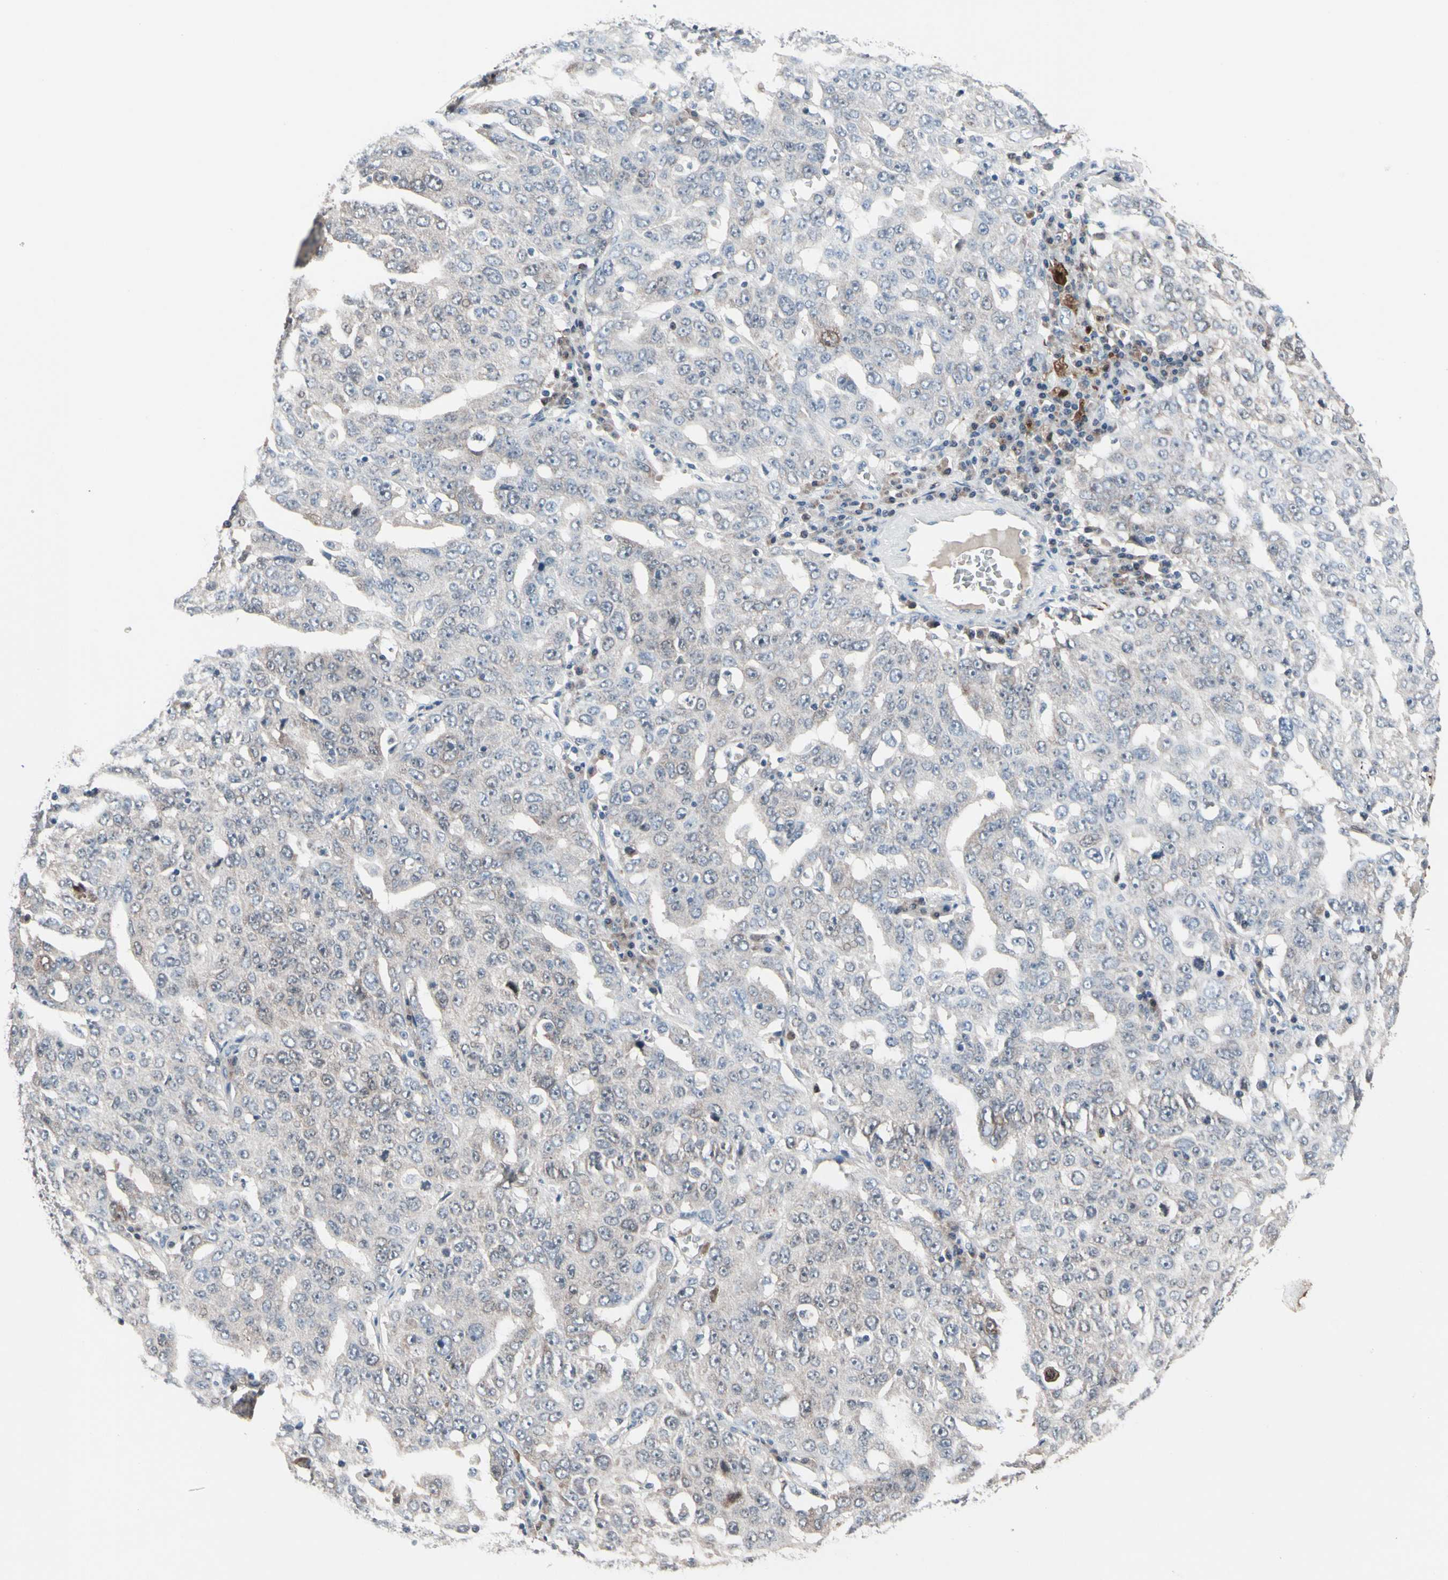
{"staining": {"intensity": "moderate", "quantity": "<25%", "location": "cytoplasmic/membranous,nuclear"}, "tissue": "ovarian cancer", "cell_type": "Tumor cells", "image_type": "cancer", "snomed": [{"axis": "morphology", "description": "Carcinoma, endometroid"}, {"axis": "topography", "description": "Ovary"}], "caption": "Immunohistochemical staining of endometroid carcinoma (ovarian) exhibits moderate cytoplasmic/membranous and nuclear protein expression in approximately <25% of tumor cells.", "gene": "TXN", "patient": {"sex": "female", "age": 62}}